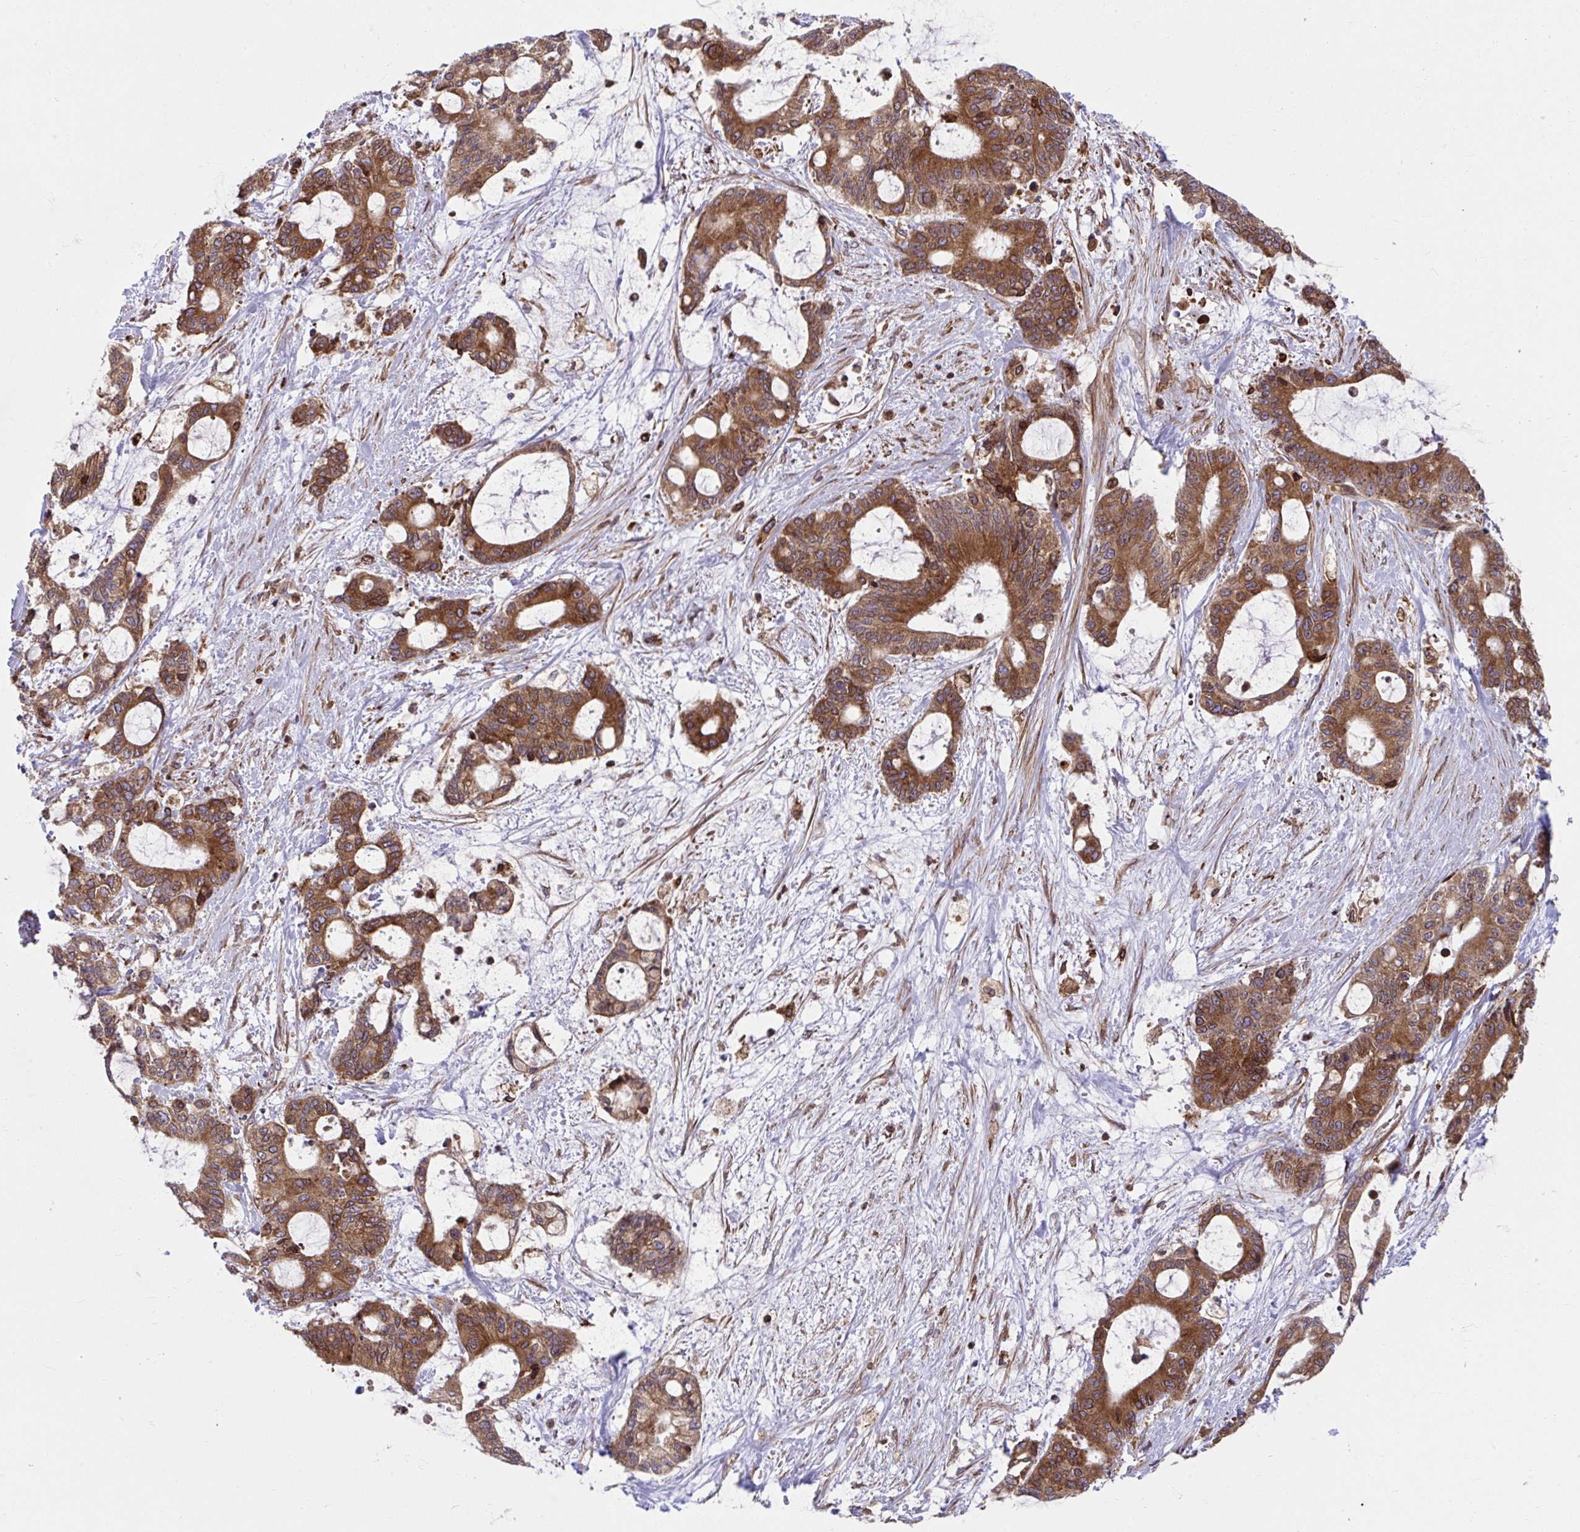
{"staining": {"intensity": "strong", "quantity": ">75%", "location": "cytoplasmic/membranous"}, "tissue": "liver cancer", "cell_type": "Tumor cells", "image_type": "cancer", "snomed": [{"axis": "morphology", "description": "Normal tissue, NOS"}, {"axis": "morphology", "description": "Cholangiocarcinoma"}, {"axis": "topography", "description": "Liver"}, {"axis": "topography", "description": "Peripheral nerve tissue"}], "caption": "A brown stain shows strong cytoplasmic/membranous expression of a protein in human liver cancer (cholangiocarcinoma) tumor cells.", "gene": "STIM2", "patient": {"sex": "female", "age": 73}}